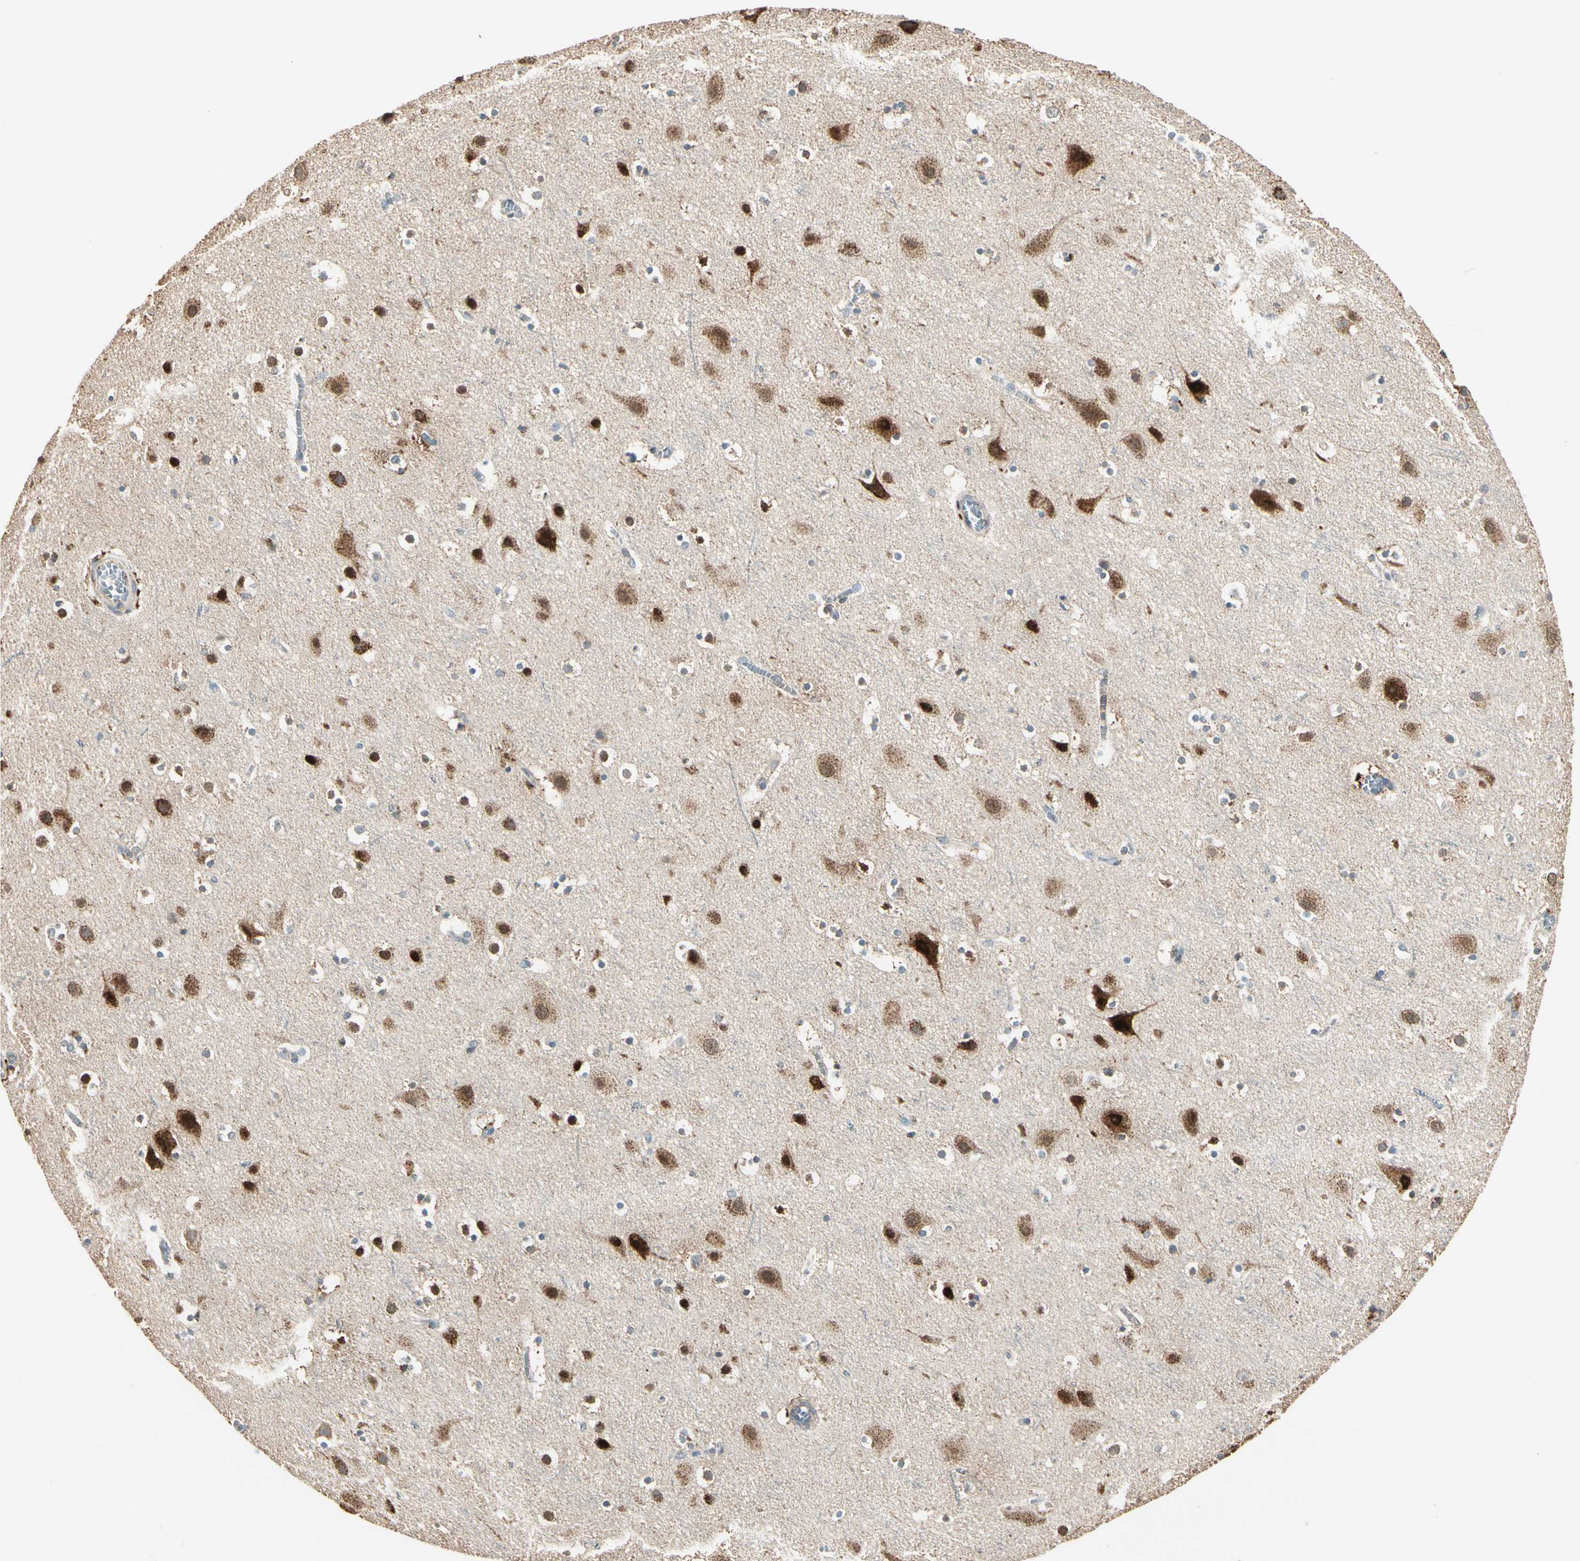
{"staining": {"intensity": "weak", "quantity": ">75%", "location": "cytoplasmic/membranous"}, "tissue": "cerebral cortex", "cell_type": "Endothelial cells", "image_type": "normal", "snomed": [{"axis": "morphology", "description": "Normal tissue, NOS"}, {"axis": "topography", "description": "Cerebral cortex"}], "caption": "Immunohistochemistry (IHC) histopathology image of benign cerebral cortex stained for a protein (brown), which reveals low levels of weak cytoplasmic/membranous positivity in approximately >75% of endothelial cells.", "gene": "IP6K2", "patient": {"sex": "male", "age": 45}}